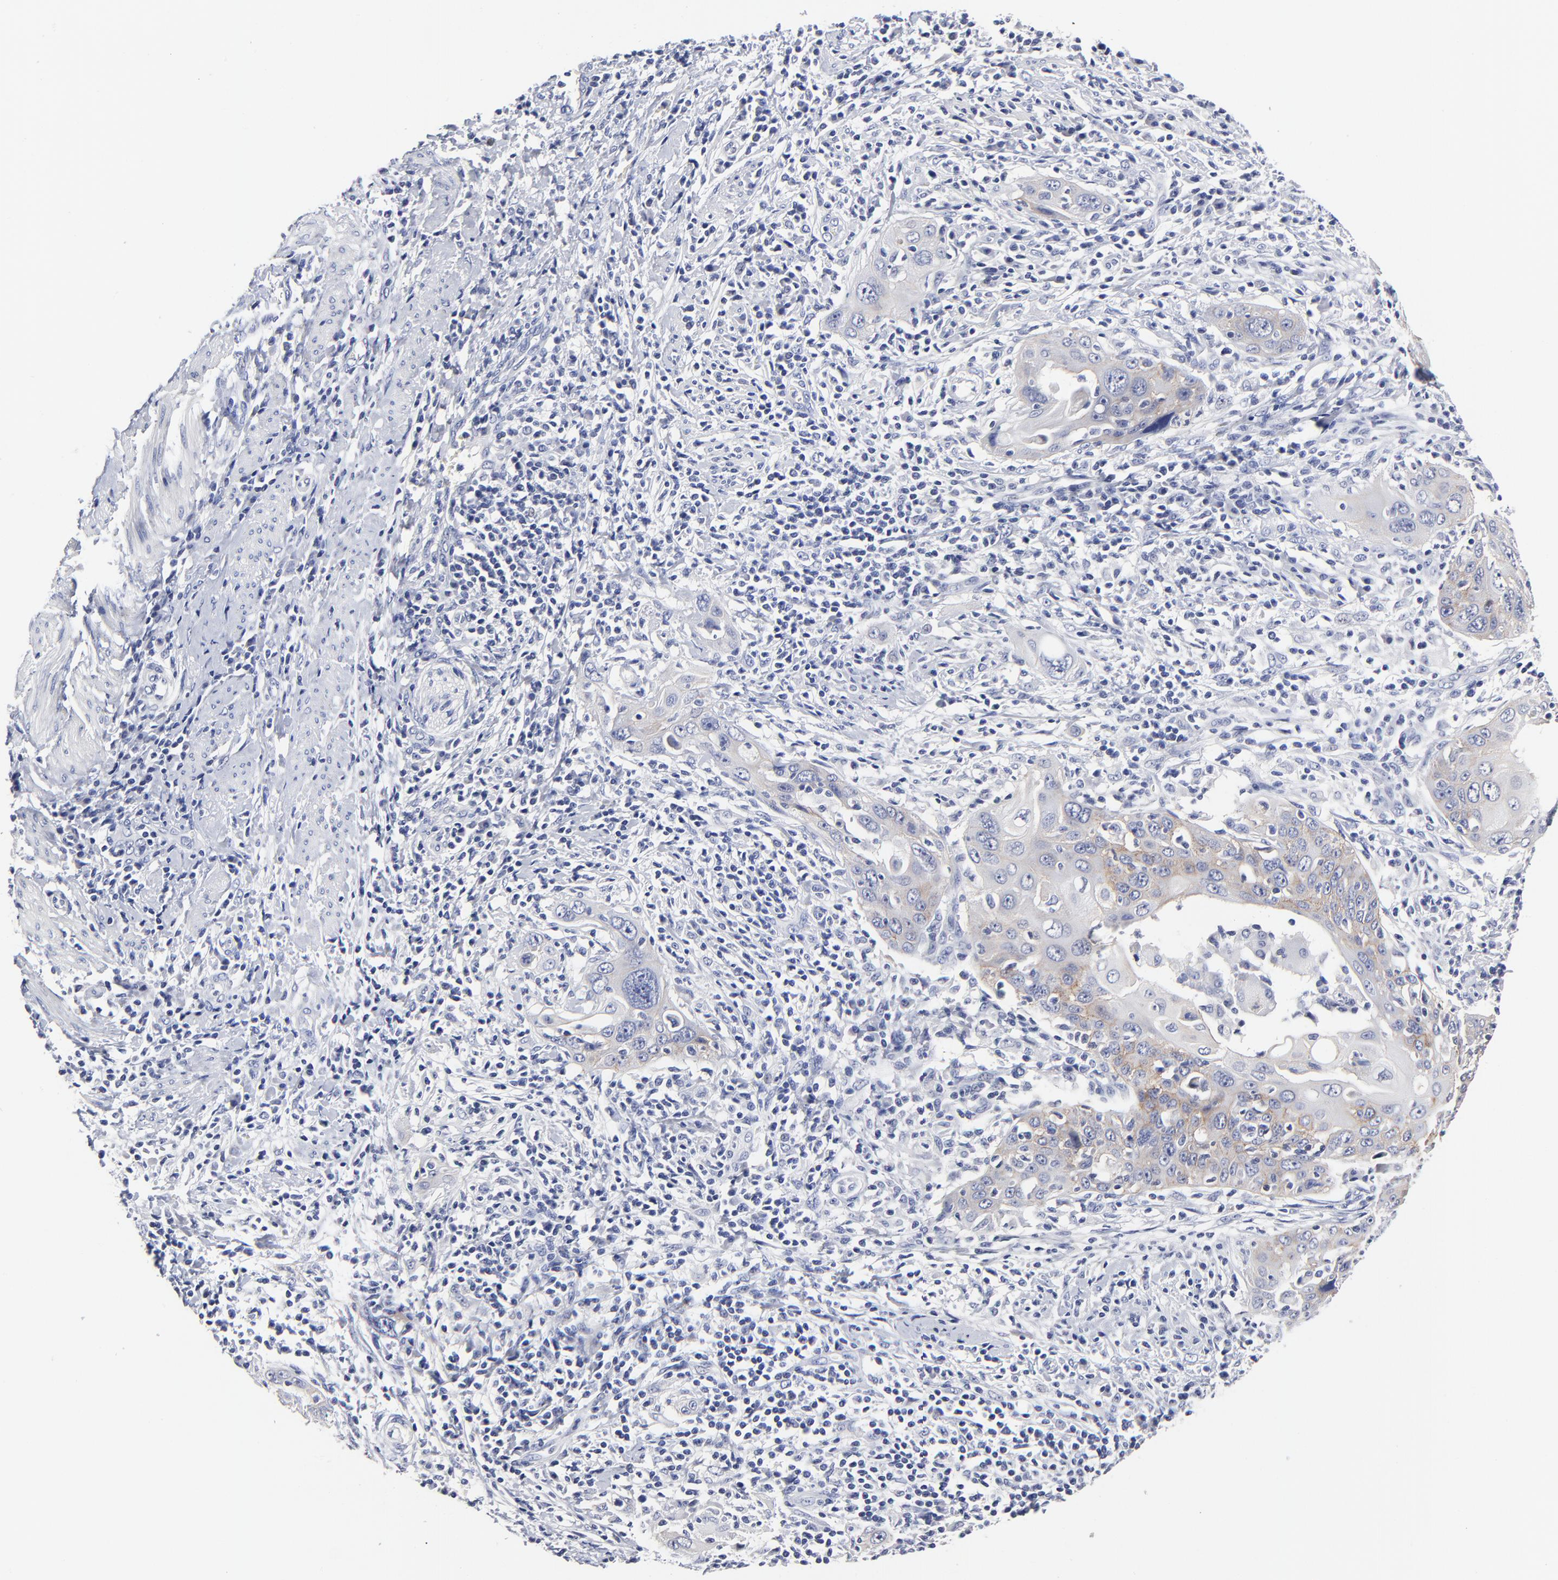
{"staining": {"intensity": "negative", "quantity": "none", "location": "none"}, "tissue": "cervical cancer", "cell_type": "Tumor cells", "image_type": "cancer", "snomed": [{"axis": "morphology", "description": "Squamous cell carcinoma, NOS"}, {"axis": "topography", "description": "Cervix"}], "caption": "Cervical cancer (squamous cell carcinoma) was stained to show a protein in brown. There is no significant staining in tumor cells. (IHC, brightfield microscopy, high magnification).", "gene": "CXADR", "patient": {"sex": "female", "age": 54}}